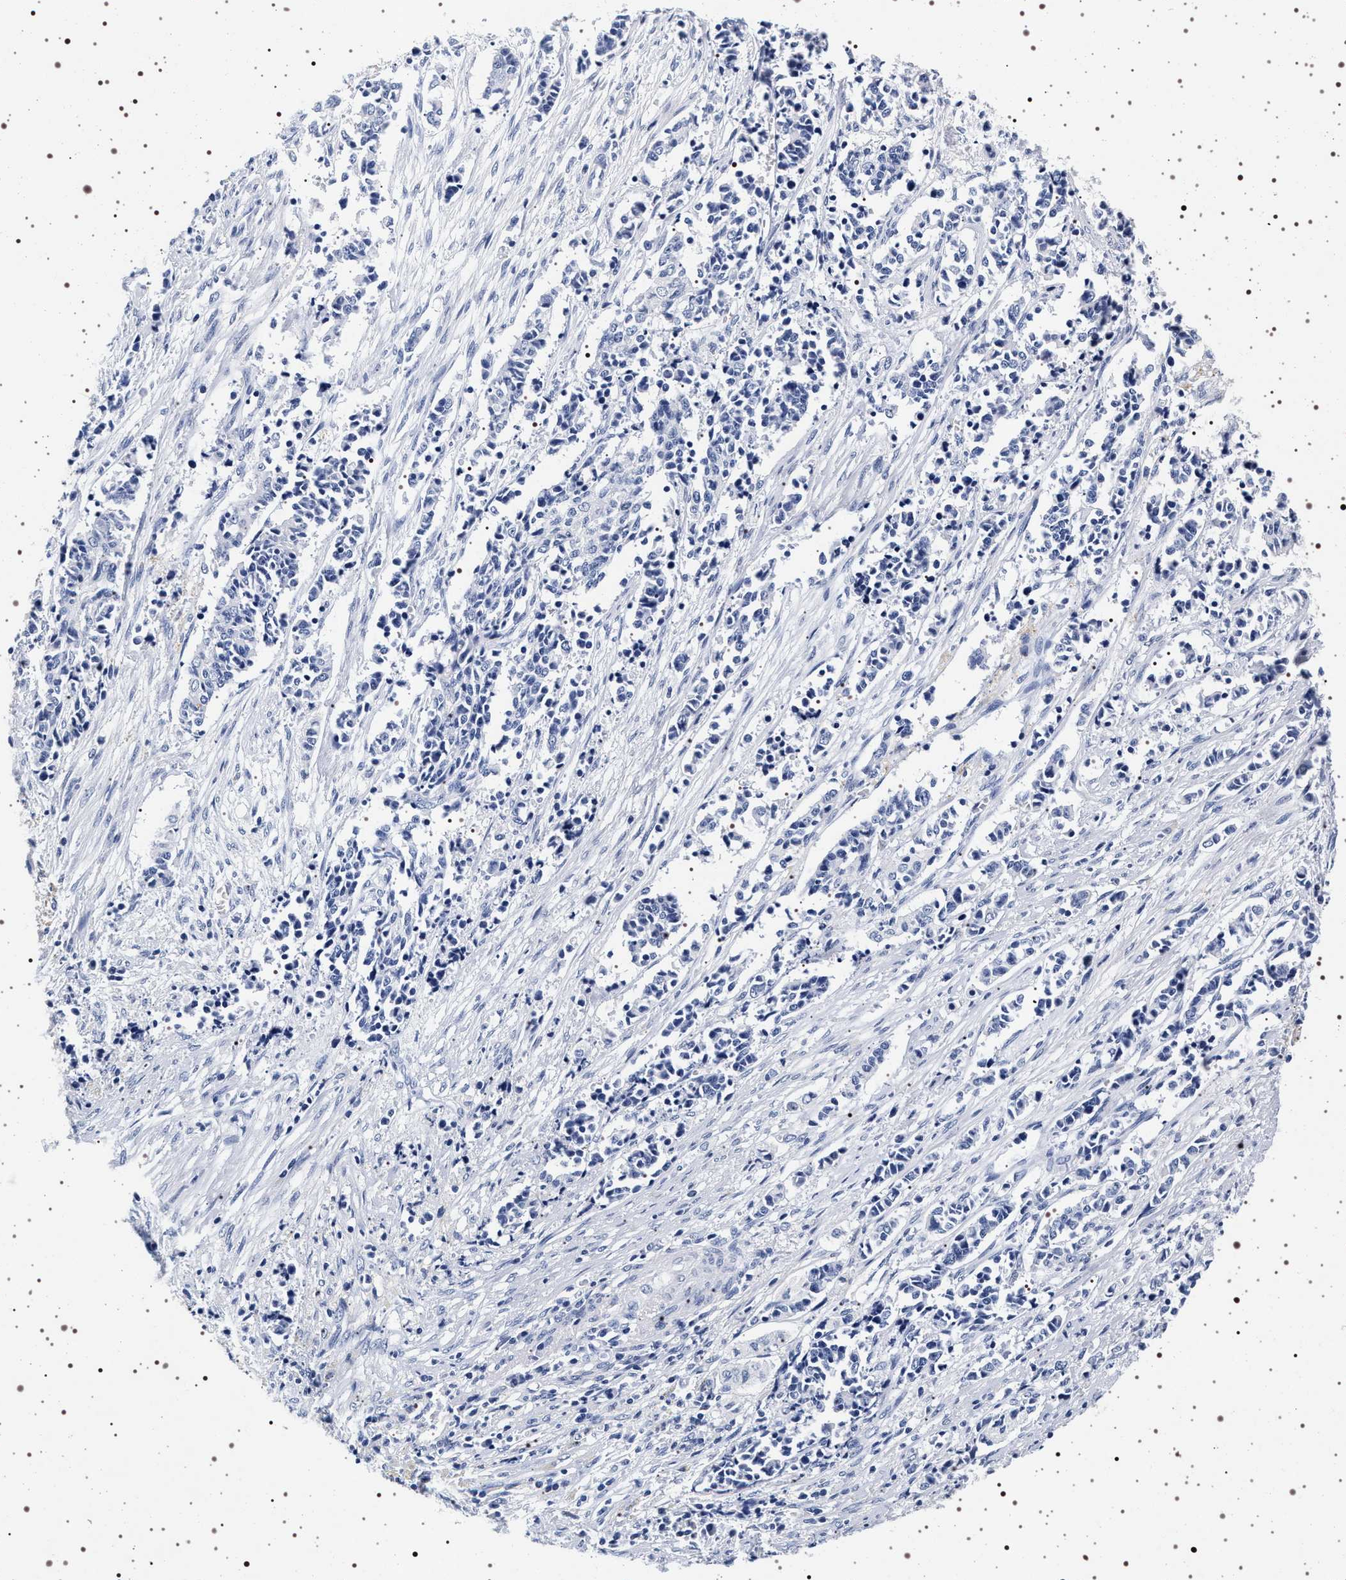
{"staining": {"intensity": "negative", "quantity": "none", "location": "none"}, "tissue": "cervical cancer", "cell_type": "Tumor cells", "image_type": "cancer", "snomed": [{"axis": "morphology", "description": "Squamous cell carcinoma, NOS"}, {"axis": "topography", "description": "Cervix"}], "caption": "Immunohistochemistry (IHC) of squamous cell carcinoma (cervical) demonstrates no staining in tumor cells.", "gene": "SYN1", "patient": {"sex": "female", "age": 35}}